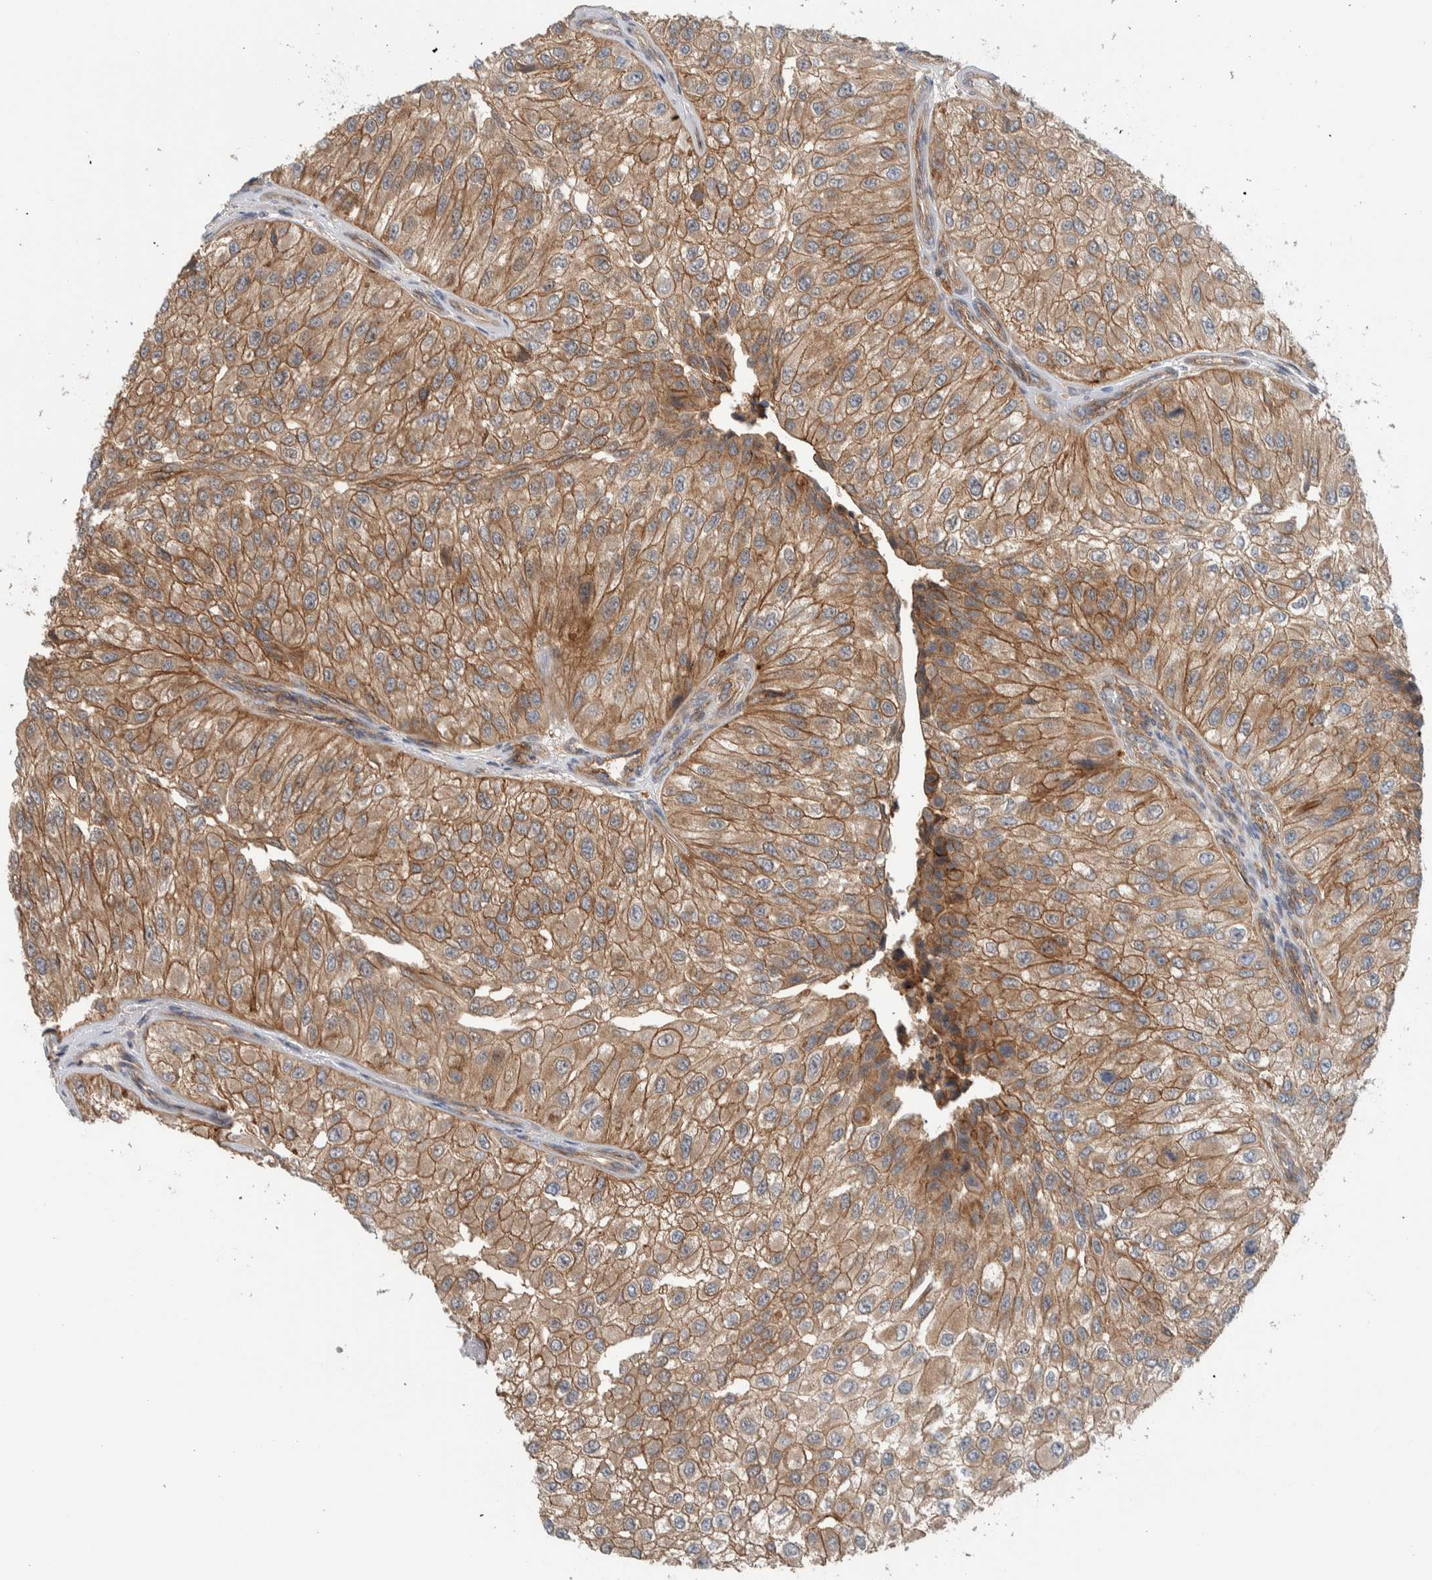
{"staining": {"intensity": "moderate", "quantity": ">75%", "location": "cytoplasmic/membranous"}, "tissue": "urothelial cancer", "cell_type": "Tumor cells", "image_type": "cancer", "snomed": [{"axis": "morphology", "description": "Urothelial carcinoma, High grade"}, {"axis": "topography", "description": "Kidney"}, {"axis": "topography", "description": "Urinary bladder"}], "caption": "IHC of high-grade urothelial carcinoma shows medium levels of moderate cytoplasmic/membranous expression in approximately >75% of tumor cells.", "gene": "MPRIP", "patient": {"sex": "male", "age": 77}}